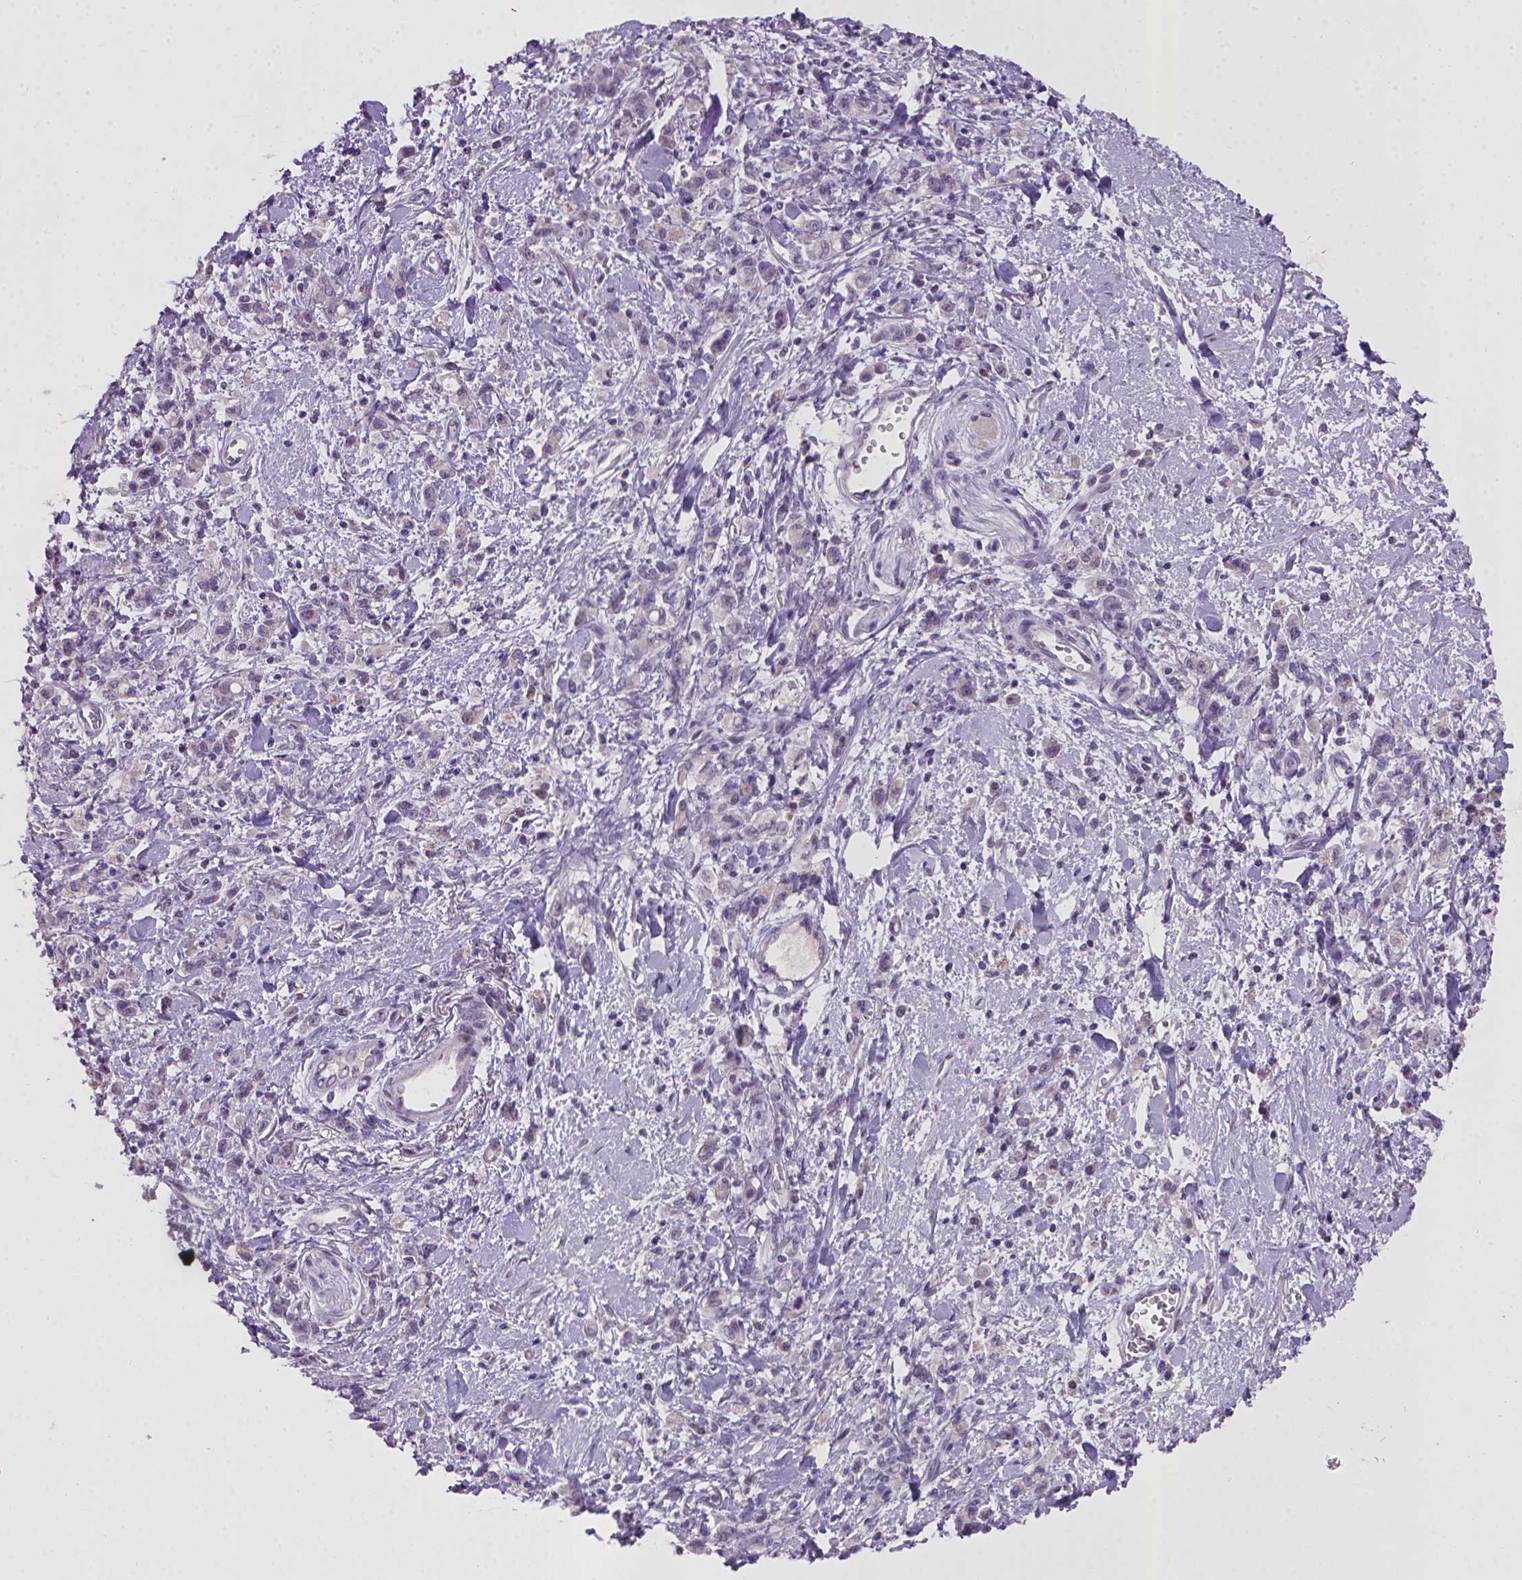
{"staining": {"intensity": "negative", "quantity": "none", "location": "none"}, "tissue": "stomach cancer", "cell_type": "Tumor cells", "image_type": "cancer", "snomed": [{"axis": "morphology", "description": "Adenocarcinoma, NOS"}, {"axis": "topography", "description": "Stomach"}], "caption": "Immunohistochemistry histopathology image of neoplastic tissue: human stomach cancer (adenocarcinoma) stained with DAB exhibits no significant protein staining in tumor cells. The staining is performed using DAB brown chromogen with nuclei counter-stained in using hematoxylin.", "gene": "KMO", "patient": {"sex": "male", "age": 77}}